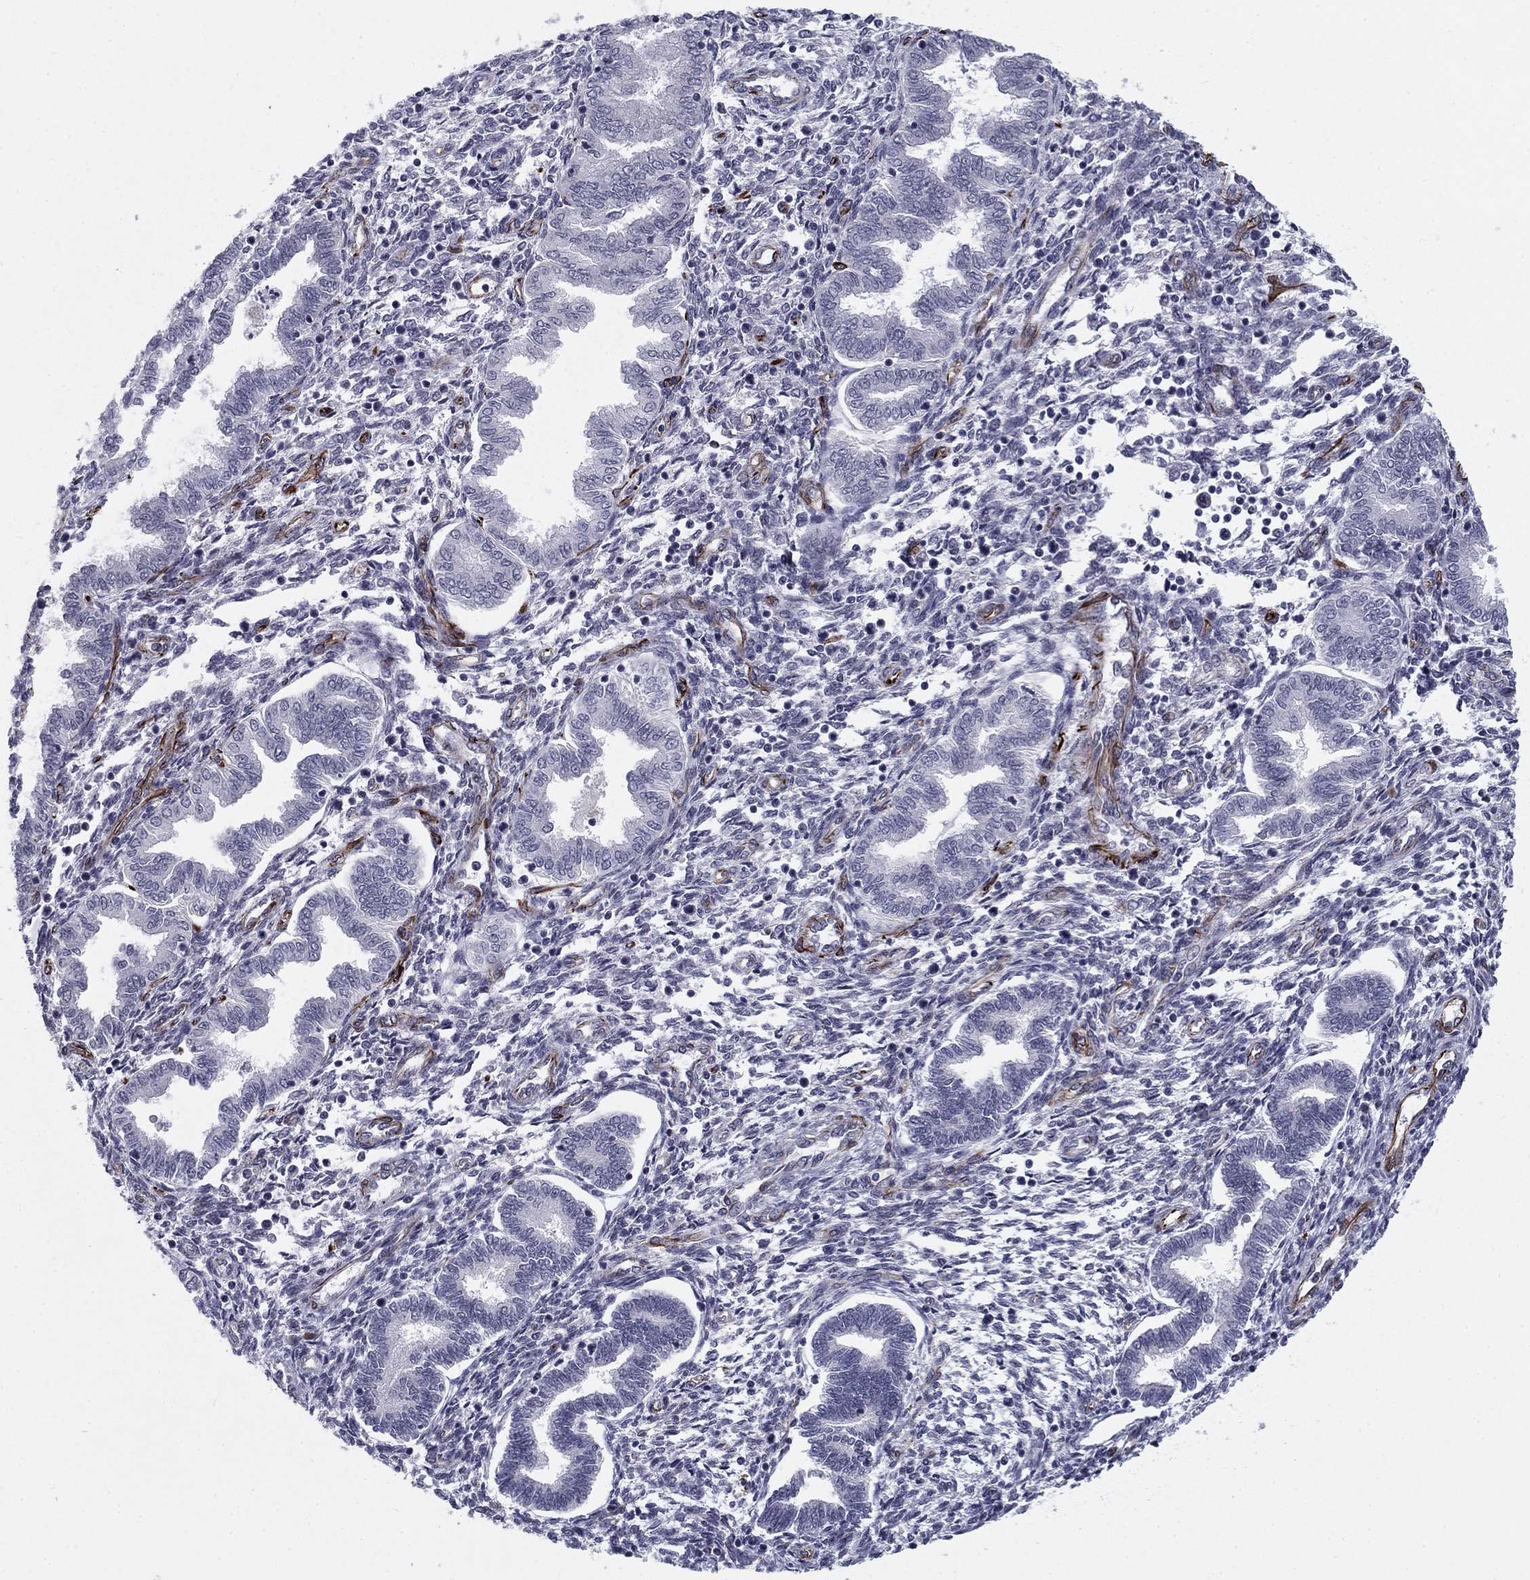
{"staining": {"intensity": "negative", "quantity": "none", "location": "none"}, "tissue": "endometrium", "cell_type": "Cells in endometrial stroma", "image_type": "normal", "snomed": [{"axis": "morphology", "description": "Normal tissue, NOS"}, {"axis": "topography", "description": "Endometrium"}], "caption": "A photomicrograph of human endometrium is negative for staining in cells in endometrial stroma. (DAB (3,3'-diaminobenzidine) immunohistochemistry (IHC), high magnification).", "gene": "ANKS4B", "patient": {"sex": "female", "age": 42}}